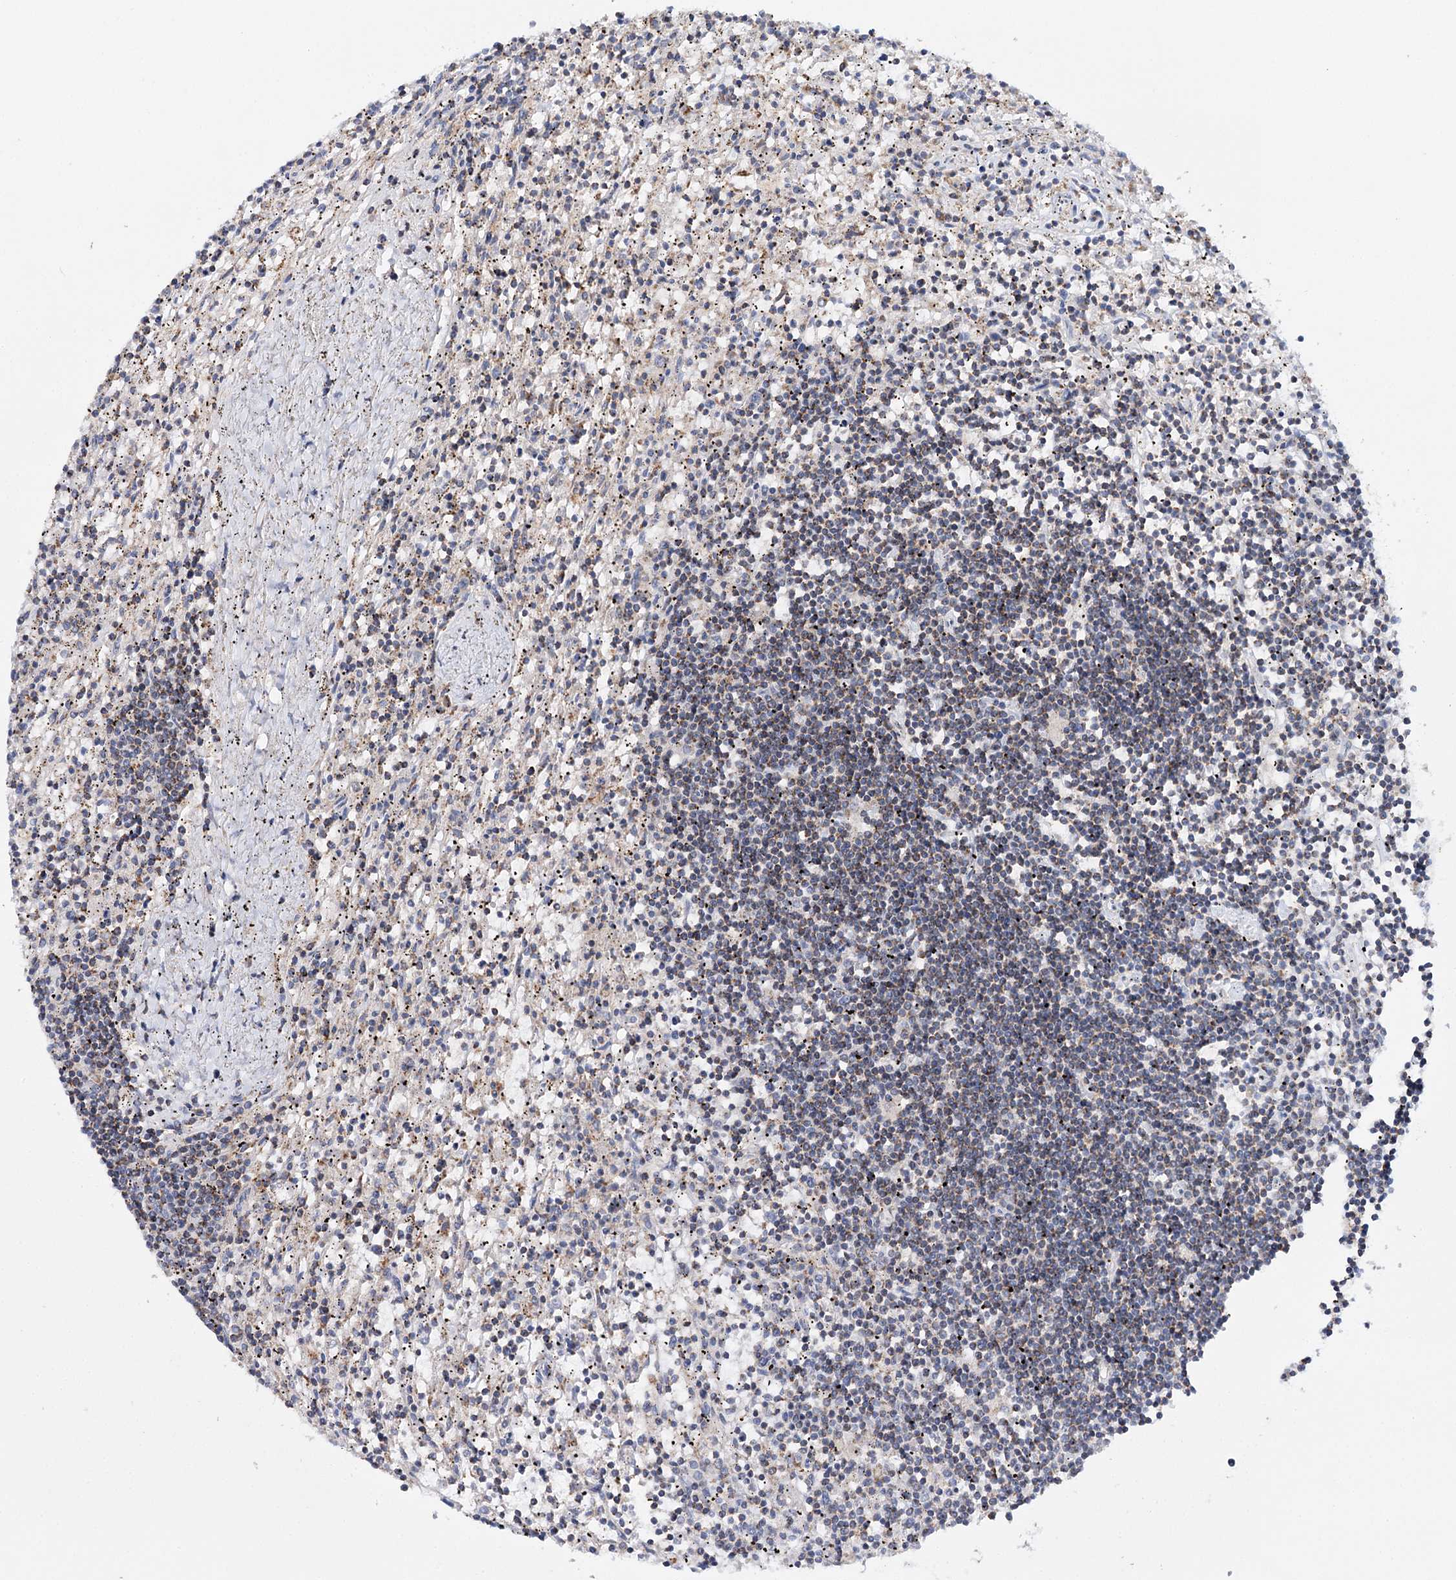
{"staining": {"intensity": "negative", "quantity": "none", "location": "none"}, "tissue": "lymphoma", "cell_type": "Tumor cells", "image_type": "cancer", "snomed": [{"axis": "morphology", "description": "Malignant lymphoma, non-Hodgkin's type, Low grade"}, {"axis": "topography", "description": "Spleen"}], "caption": "Photomicrograph shows no significant protein expression in tumor cells of low-grade malignant lymphoma, non-Hodgkin's type.", "gene": "CFAP46", "patient": {"sex": "male", "age": 76}}